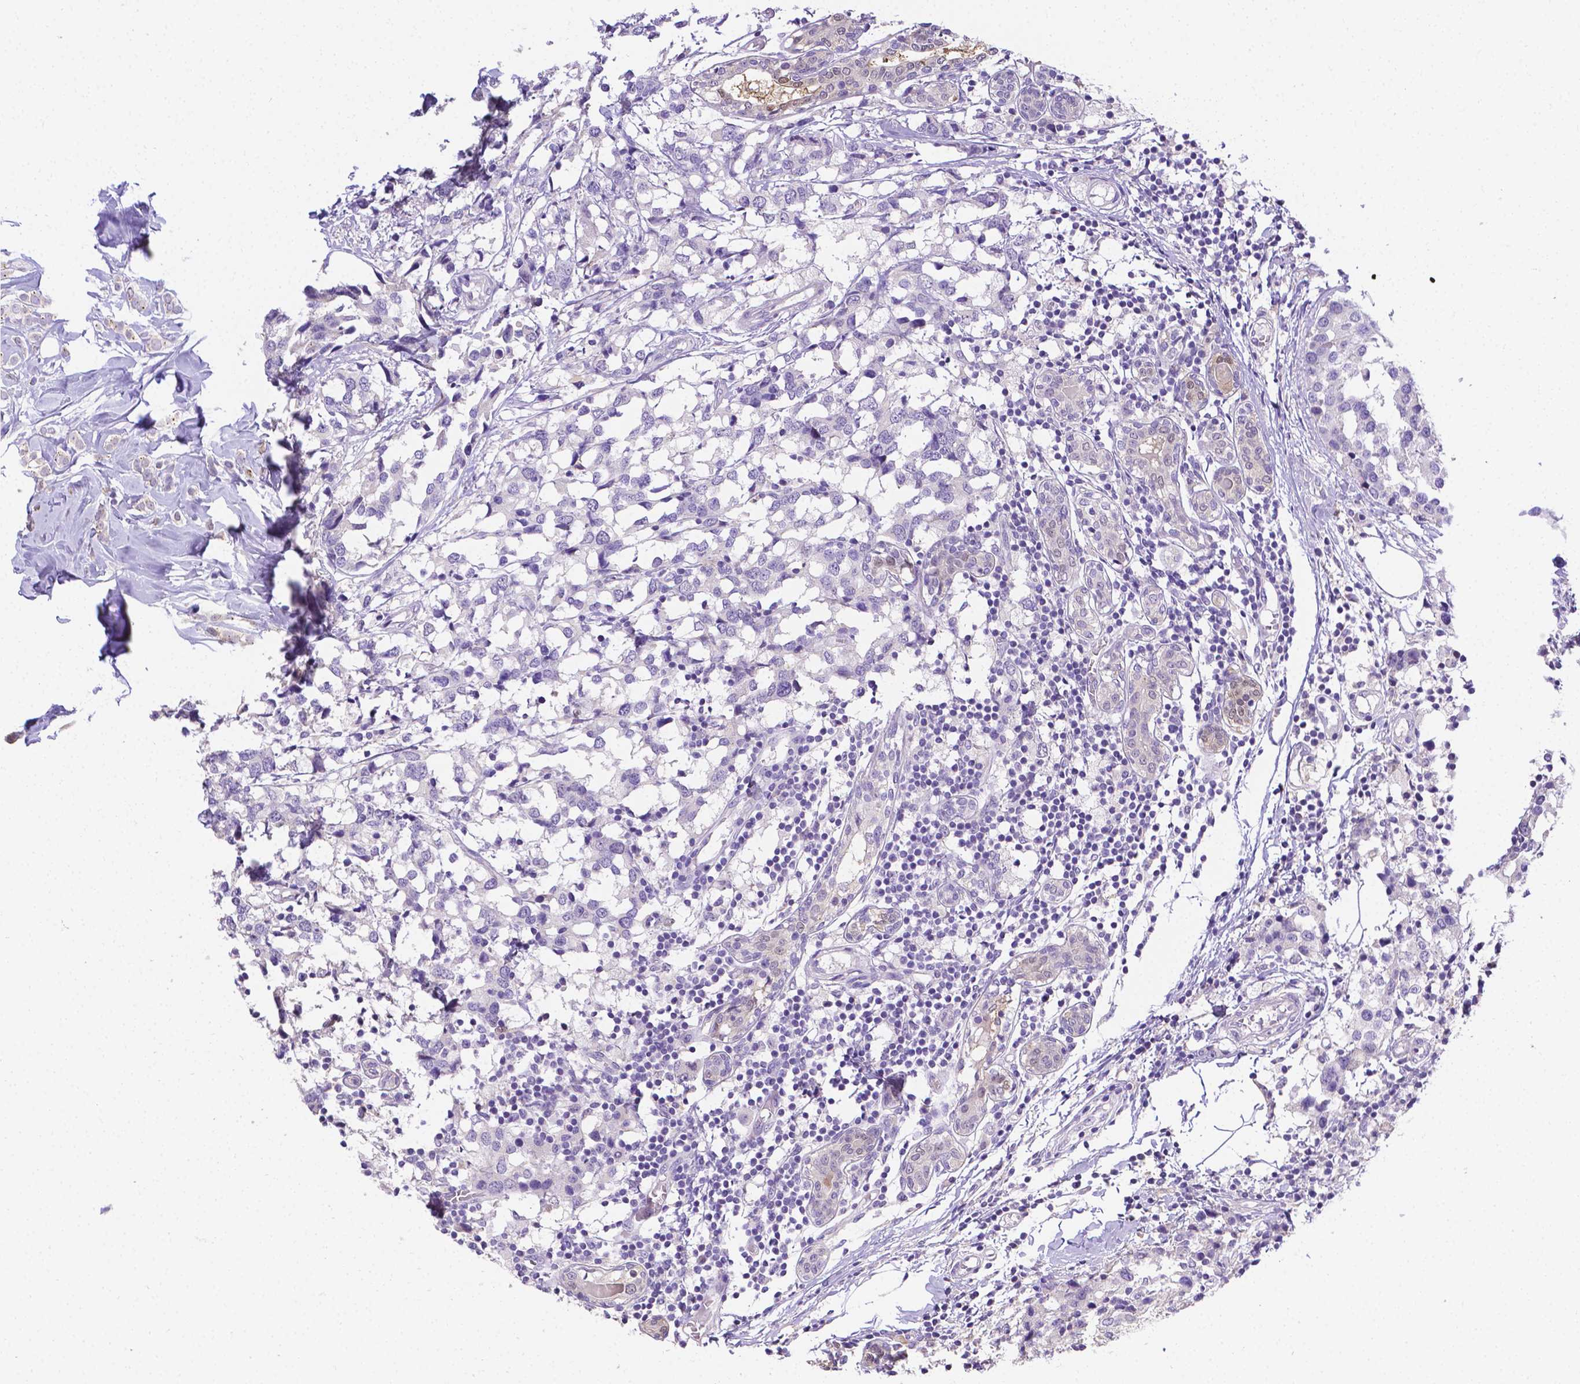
{"staining": {"intensity": "negative", "quantity": "none", "location": "none"}, "tissue": "breast cancer", "cell_type": "Tumor cells", "image_type": "cancer", "snomed": [{"axis": "morphology", "description": "Lobular carcinoma"}, {"axis": "topography", "description": "Breast"}], "caption": "This is an IHC image of human breast cancer (lobular carcinoma). There is no expression in tumor cells.", "gene": "NXPH2", "patient": {"sex": "female", "age": 59}}